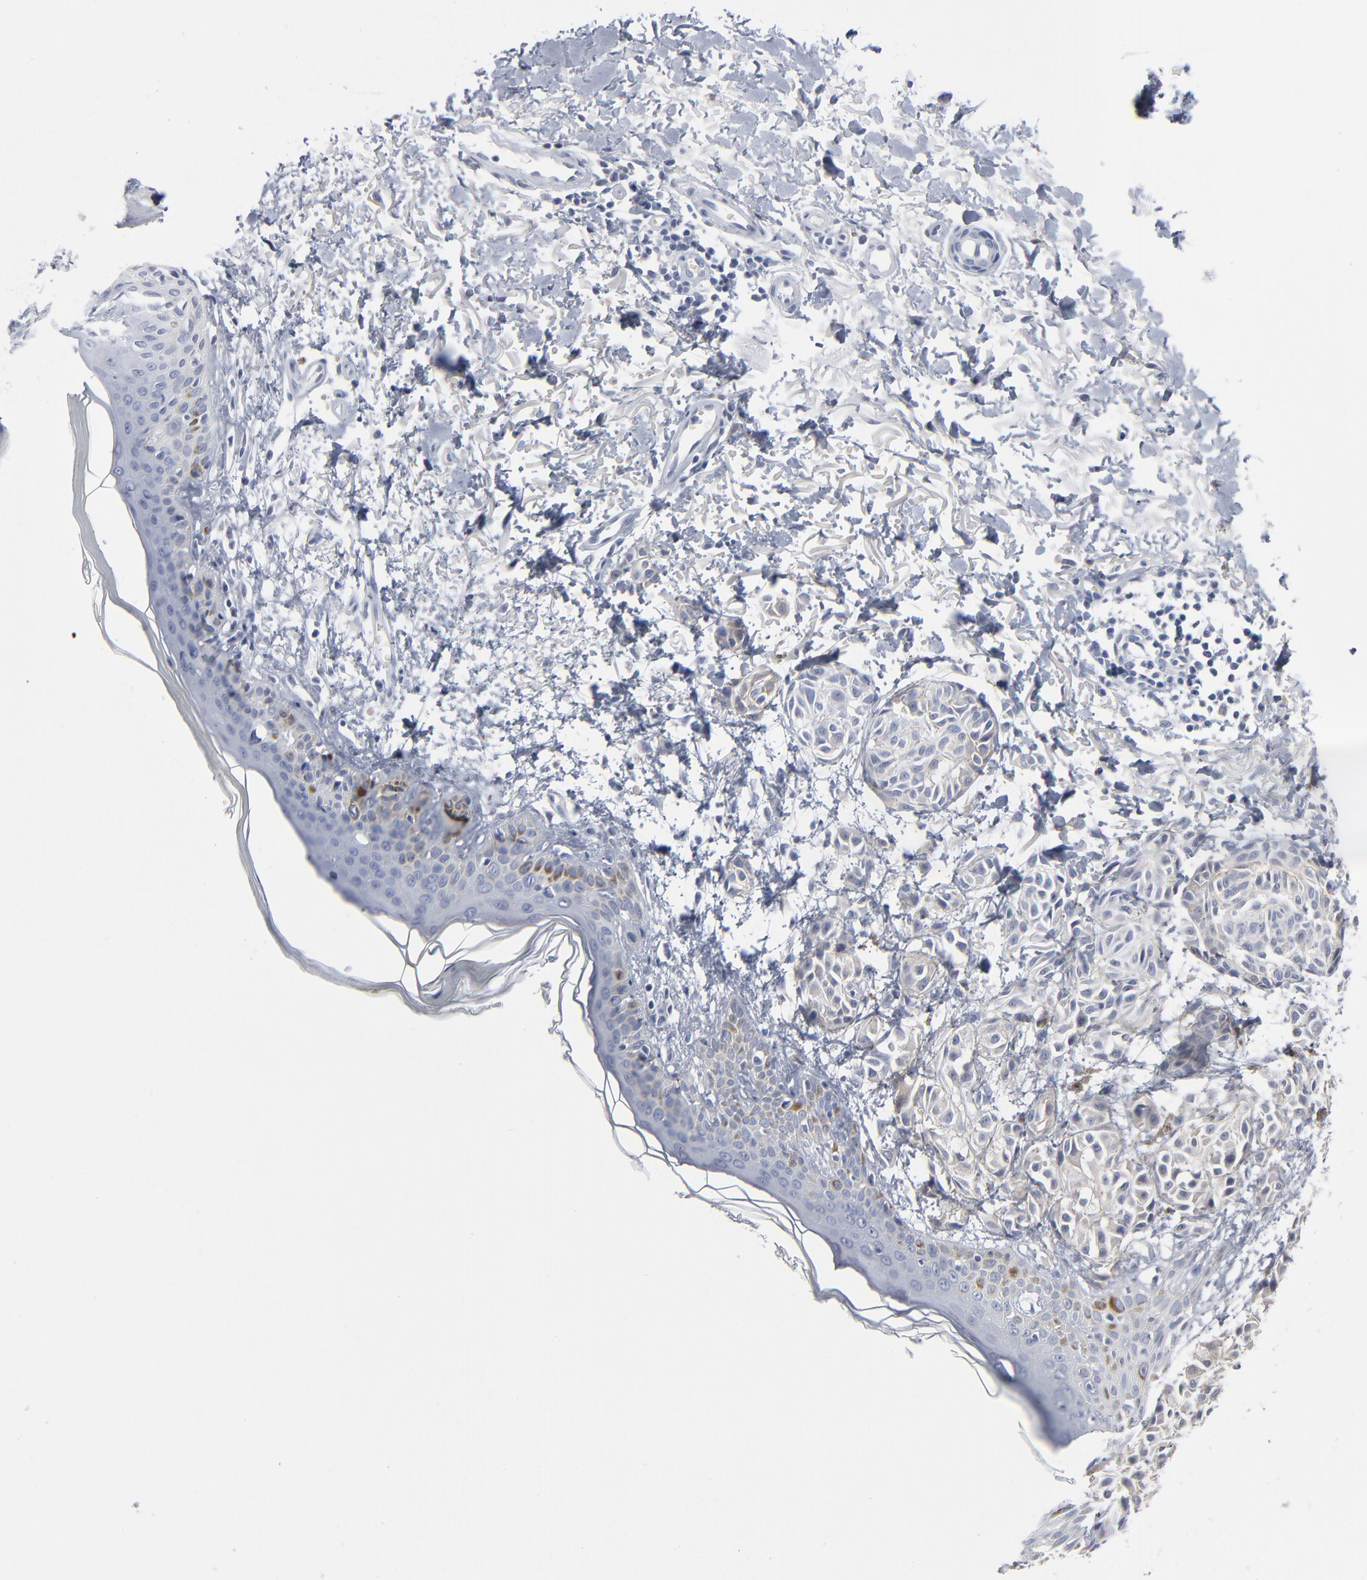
{"staining": {"intensity": "negative", "quantity": "none", "location": "none"}, "tissue": "melanoma", "cell_type": "Tumor cells", "image_type": "cancer", "snomed": [{"axis": "morphology", "description": "Malignant melanoma, NOS"}, {"axis": "topography", "description": "Skin"}], "caption": "Malignant melanoma stained for a protein using IHC exhibits no staining tumor cells.", "gene": "PAGE1", "patient": {"sex": "male", "age": 76}}